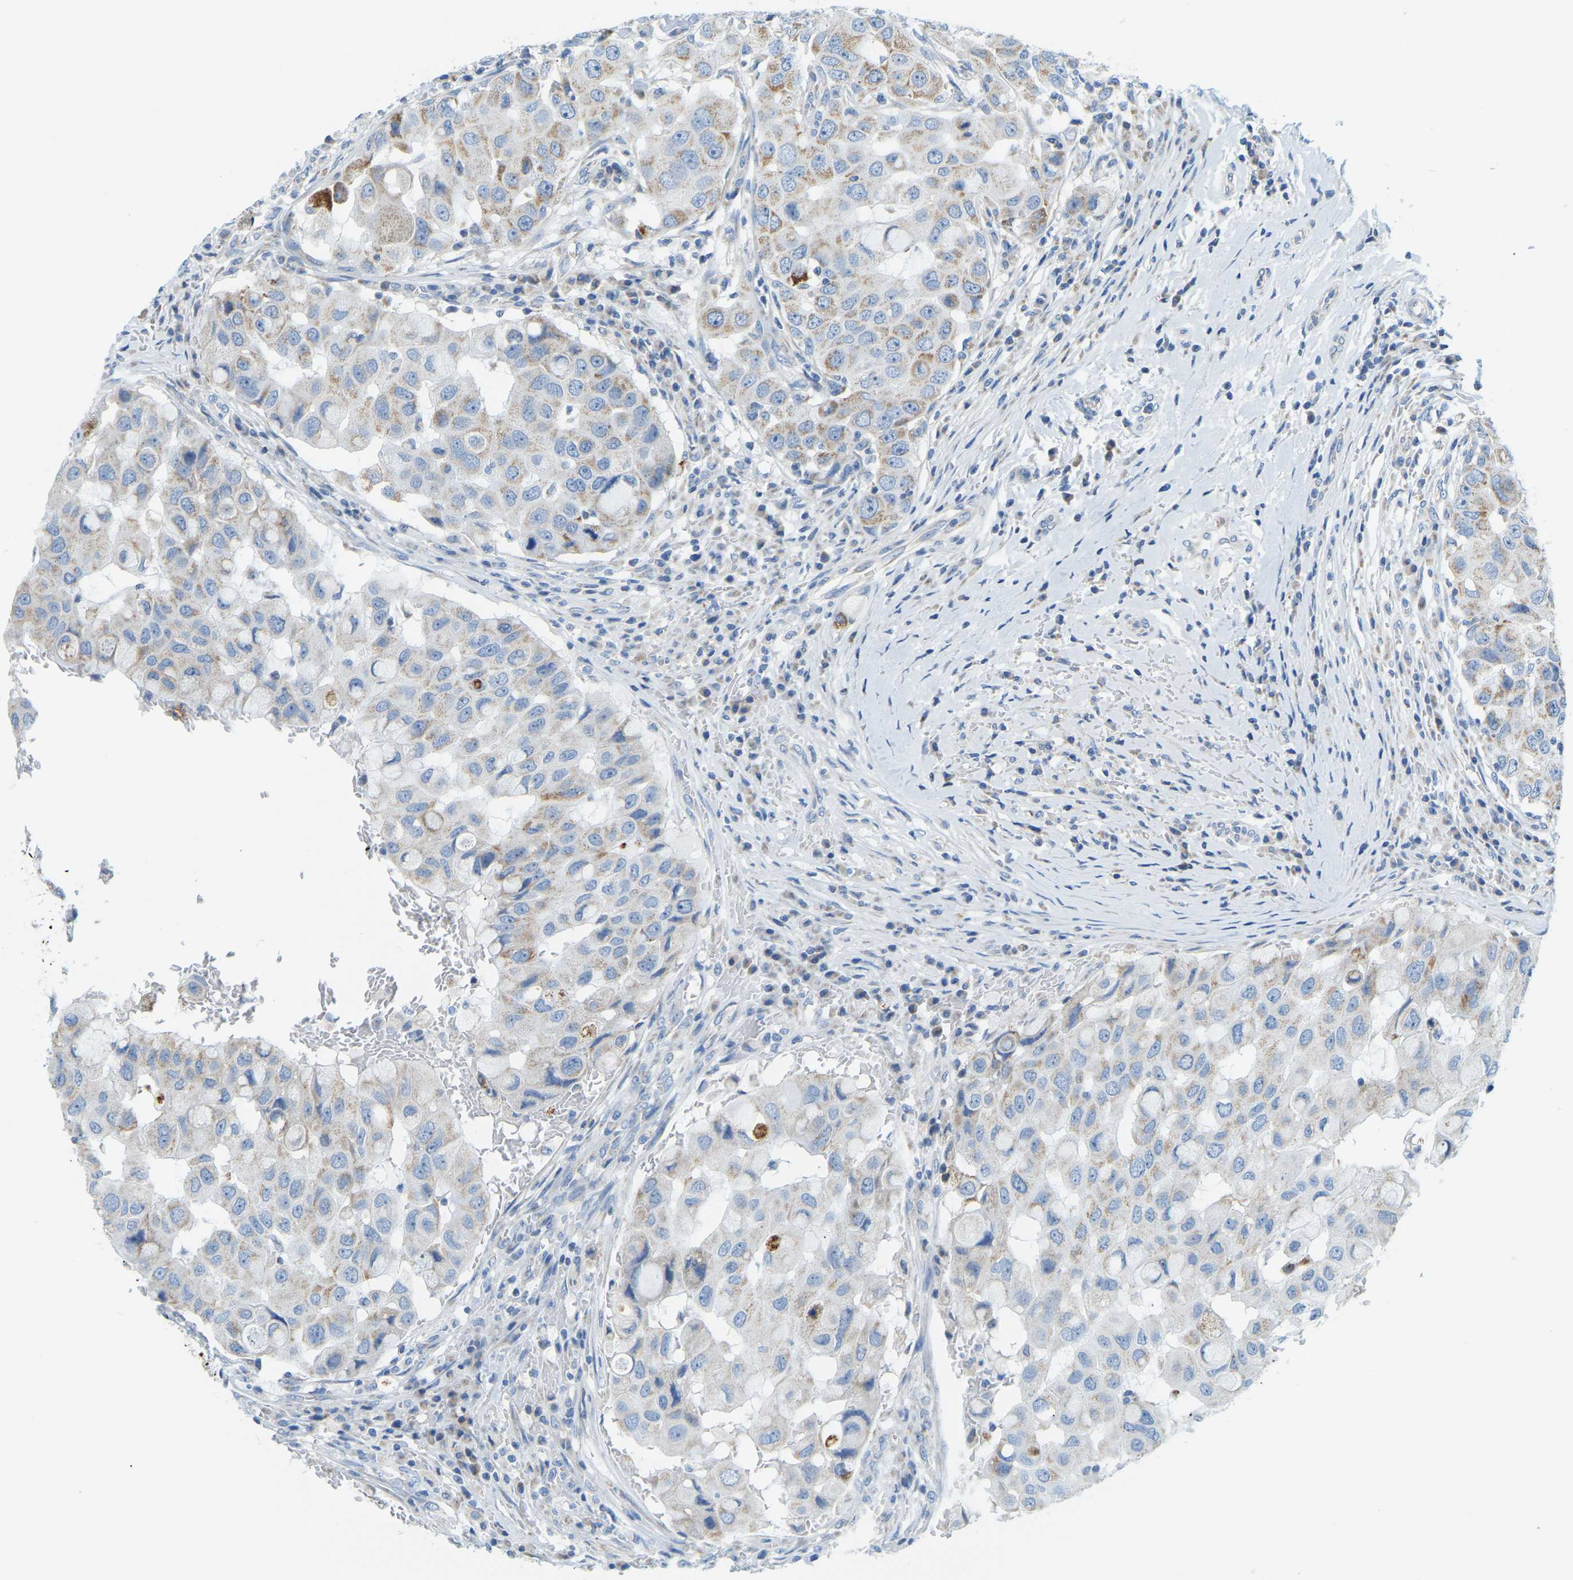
{"staining": {"intensity": "moderate", "quantity": "<25%", "location": "cytoplasmic/membranous"}, "tissue": "breast cancer", "cell_type": "Tumor cells", "image_type": "cancer", "snomed": [{"axis": "morphology", "description": "Duct carcinoma"}, {"axis": "topography", "description": "Breast"}], "caption": "IHC photomicrograph of human breast cancer (invasive ductal carcinoma) stained for a protein (brown), which exhibits low levels of moderate cytoplasmic/membranous positivity in about <25% of tumor cells.", "gene": "GDA", "patient": {"sex": "female", "age": 27}}